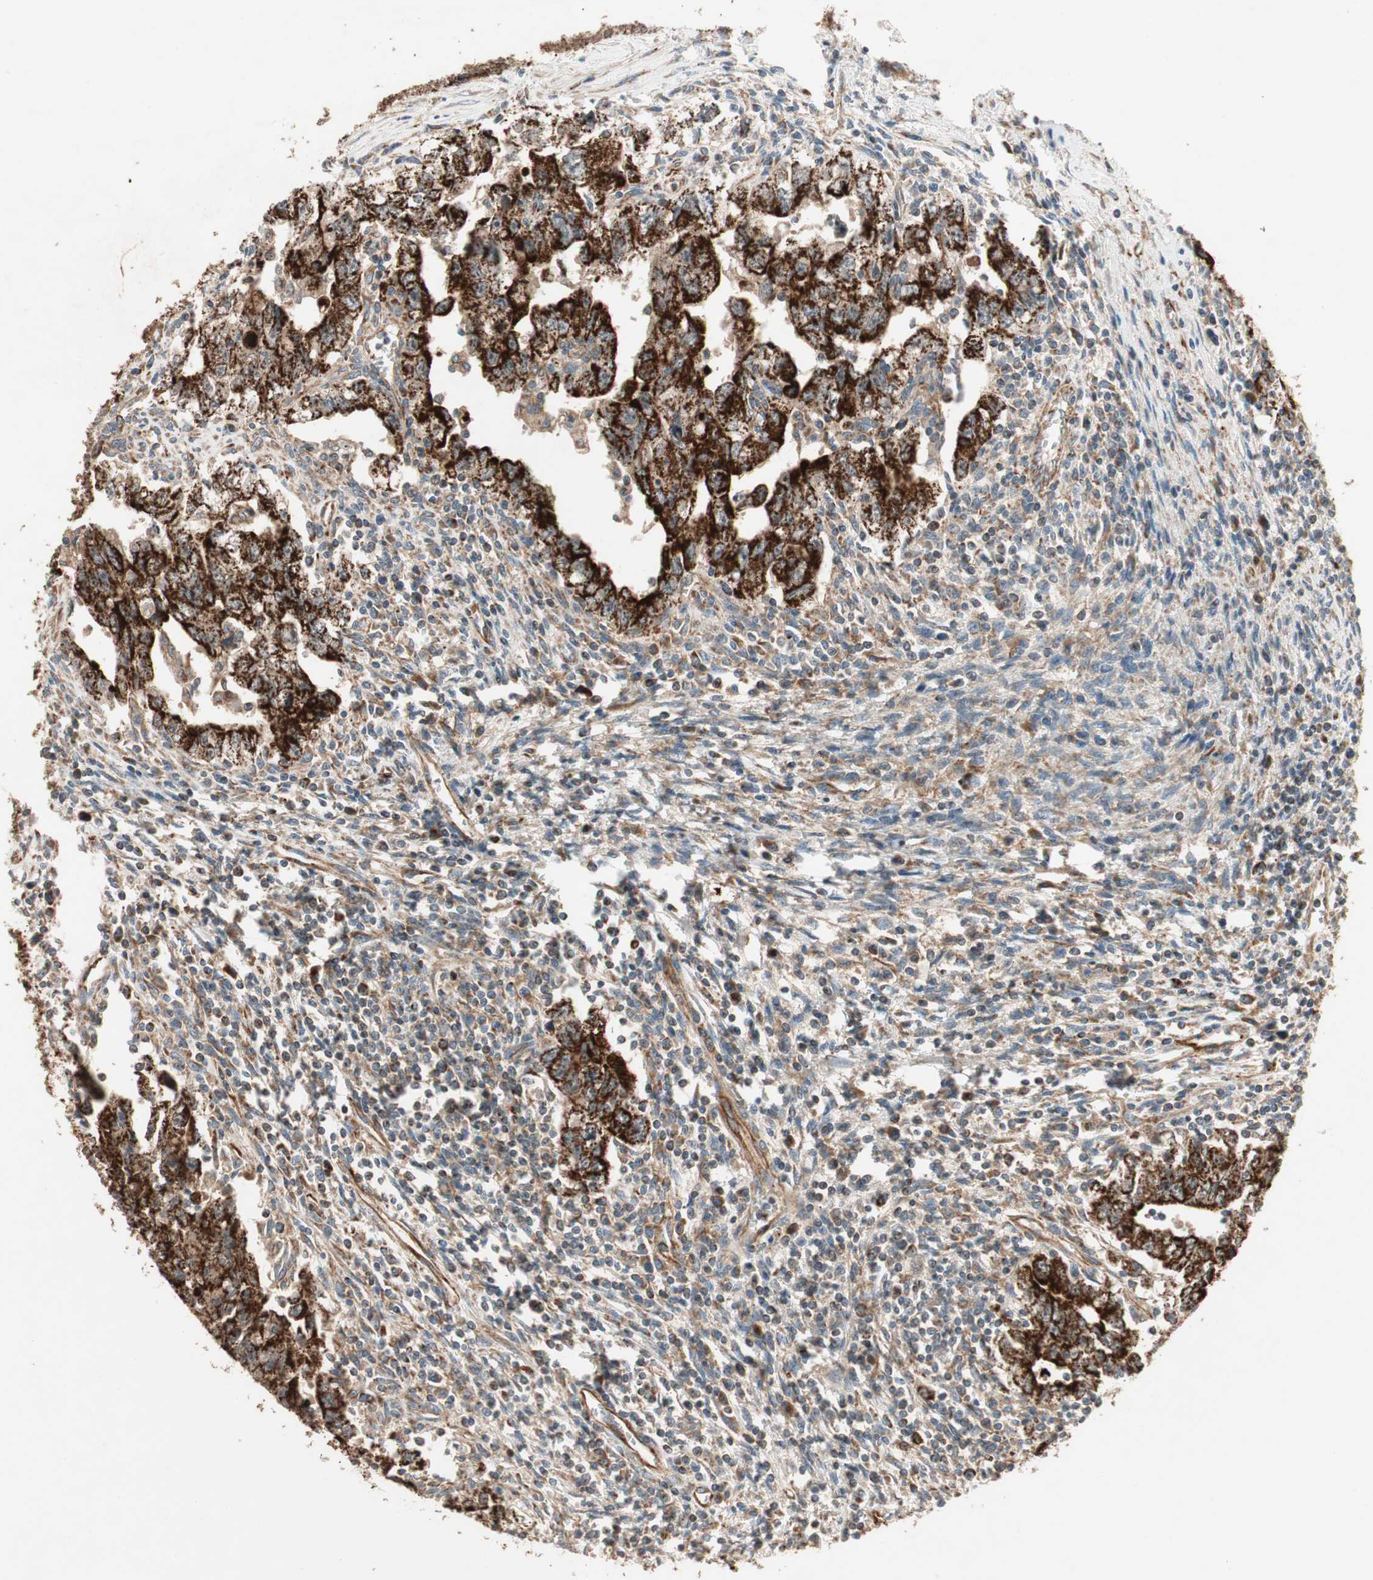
{"staining": {"intensity": "strong", "quantity": ">75%", "location": "cytoplasmic/membranous"}, "tissue": "testis cancer", "cell_type": "Tumor cells", "image_type": "cancer", "snomed": [{"axis": "morphology", "description": "Carcinoma, Embryonal, NOS"}, {"axis": "topography", "description": "Testis"}], "caption": "The photomicrograph shows staining of testis cancer, revealing strong cytoplasmic/membranous protein expression (brown color) within tumor cells.", "gene": "AKAP1", "patient": {"sex": "male", "age": 28}}